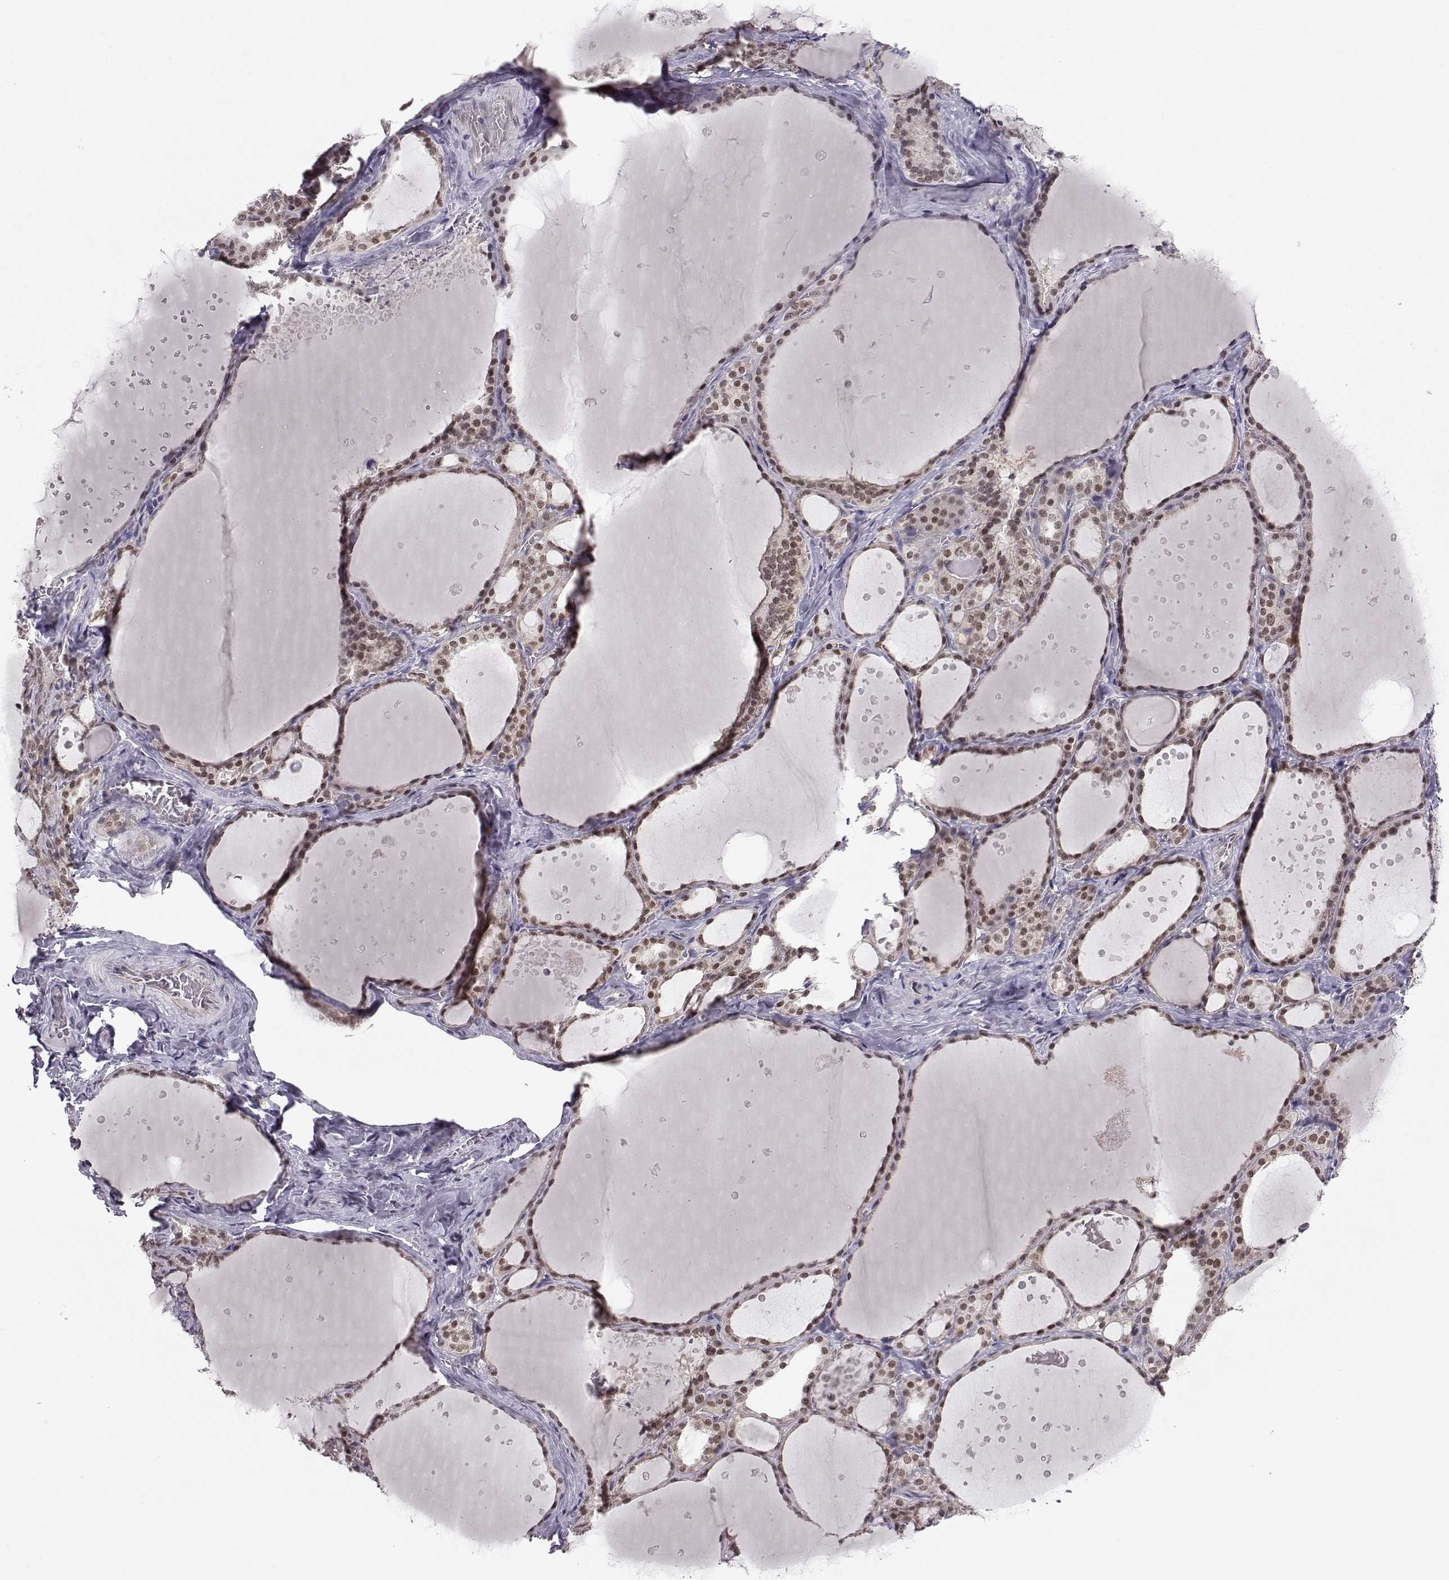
{"staining": {"intensity": "moderate", "quantity": ">75%", "location": "nuclear"}, "tissue": "thyroid gland", "cell_type": "Glandular cells", "image_type": "normal", "snomed": [{"axis": "morphology", "description": "Normal tissue, NOS"}, {"axis": "topography", "description": "Thyroid gland"}], "caption": "Immunohistochemical staining of benign human thyroid gland reveals >75% levels of moderate nuclear protein positivity in approximately >75% of glandular cells. The protein of interest is stained brown, and the nuclei are stained in blue (DAB IHC with brightfield microscopy, high magnification).", "gene": "KIF13B", "patient": {"sex": "male", "age": 63}}